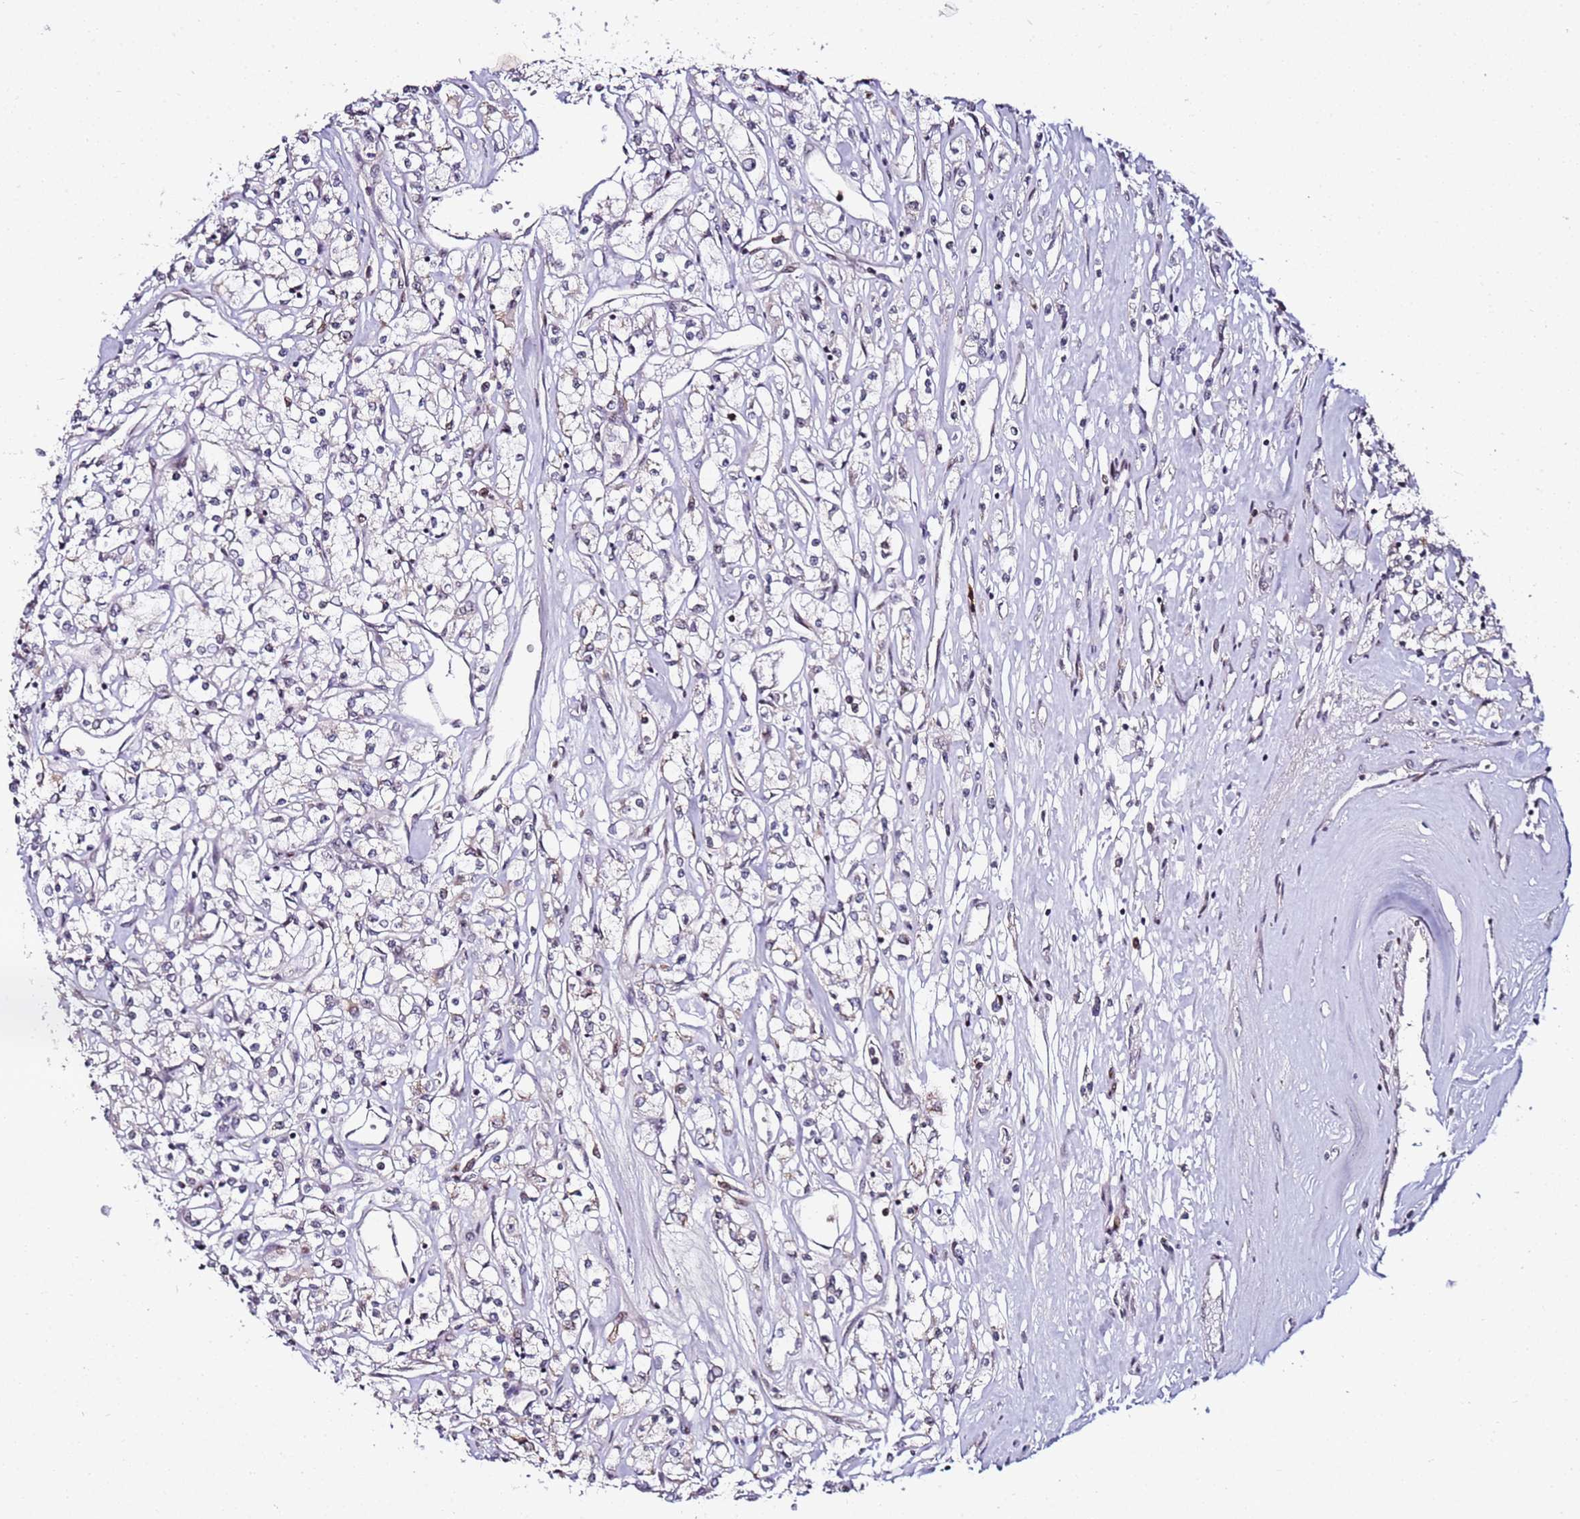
{"staining": {"intensity": "negative", "quantity": "none", "location": "none"}, "tissue": "renal cancer", "cell_type": "Tumor cells", "image_type": "cancer", "snomed": [{"axis": "morphology", "description": "Adenocarcinoma, NOS"}, {"axis": "topography", "description": "Kidney"}], "caption": "This is a photomicrograph of immunohistochemistry (IHC) staining of adenocarcinoma (renal), which shows no expression in tumor cells.", "gene": "FCF1", "patient": {"sex": "female", "age": 59}}